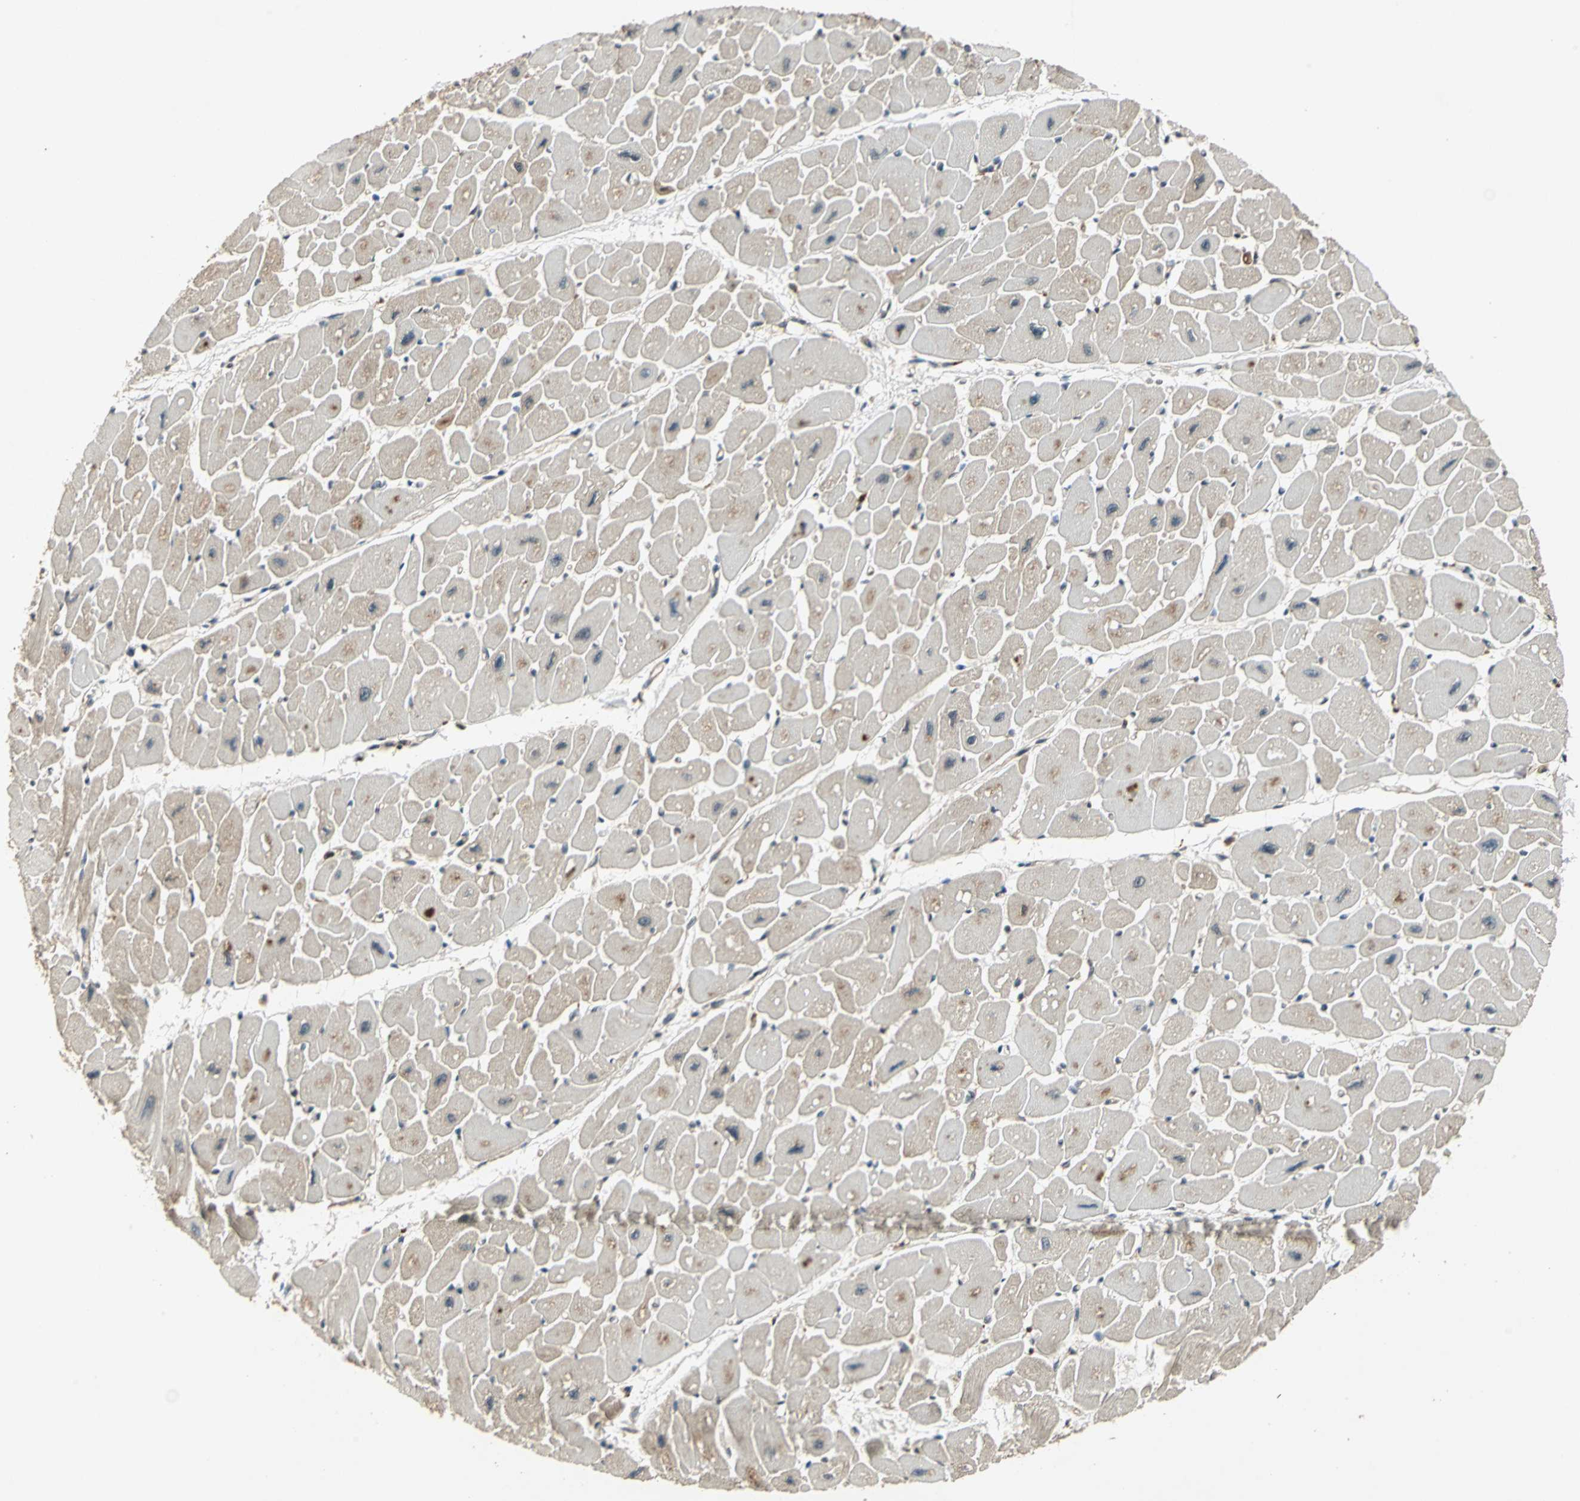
{"staining": {"intensity": "weak", "quantity": ">75%", "location": "cytoplasmic/membranous"}, "tissue": "heart muscle", "cell_type": "Cardiomyocytes", "image_type": "normal", "snomed": [{"axis": "morphology", "description": "Normal tissue, NOS"}, {"axis": "topography", "description": "Heart"}], "caption": "A low amount of weak cytoplasmic/membranous expression is seen in about >75% of cardiomyocytes in normal heart muscle.", "gene": "RRM2B", "patient": {"sex": "female", "age": 54}}